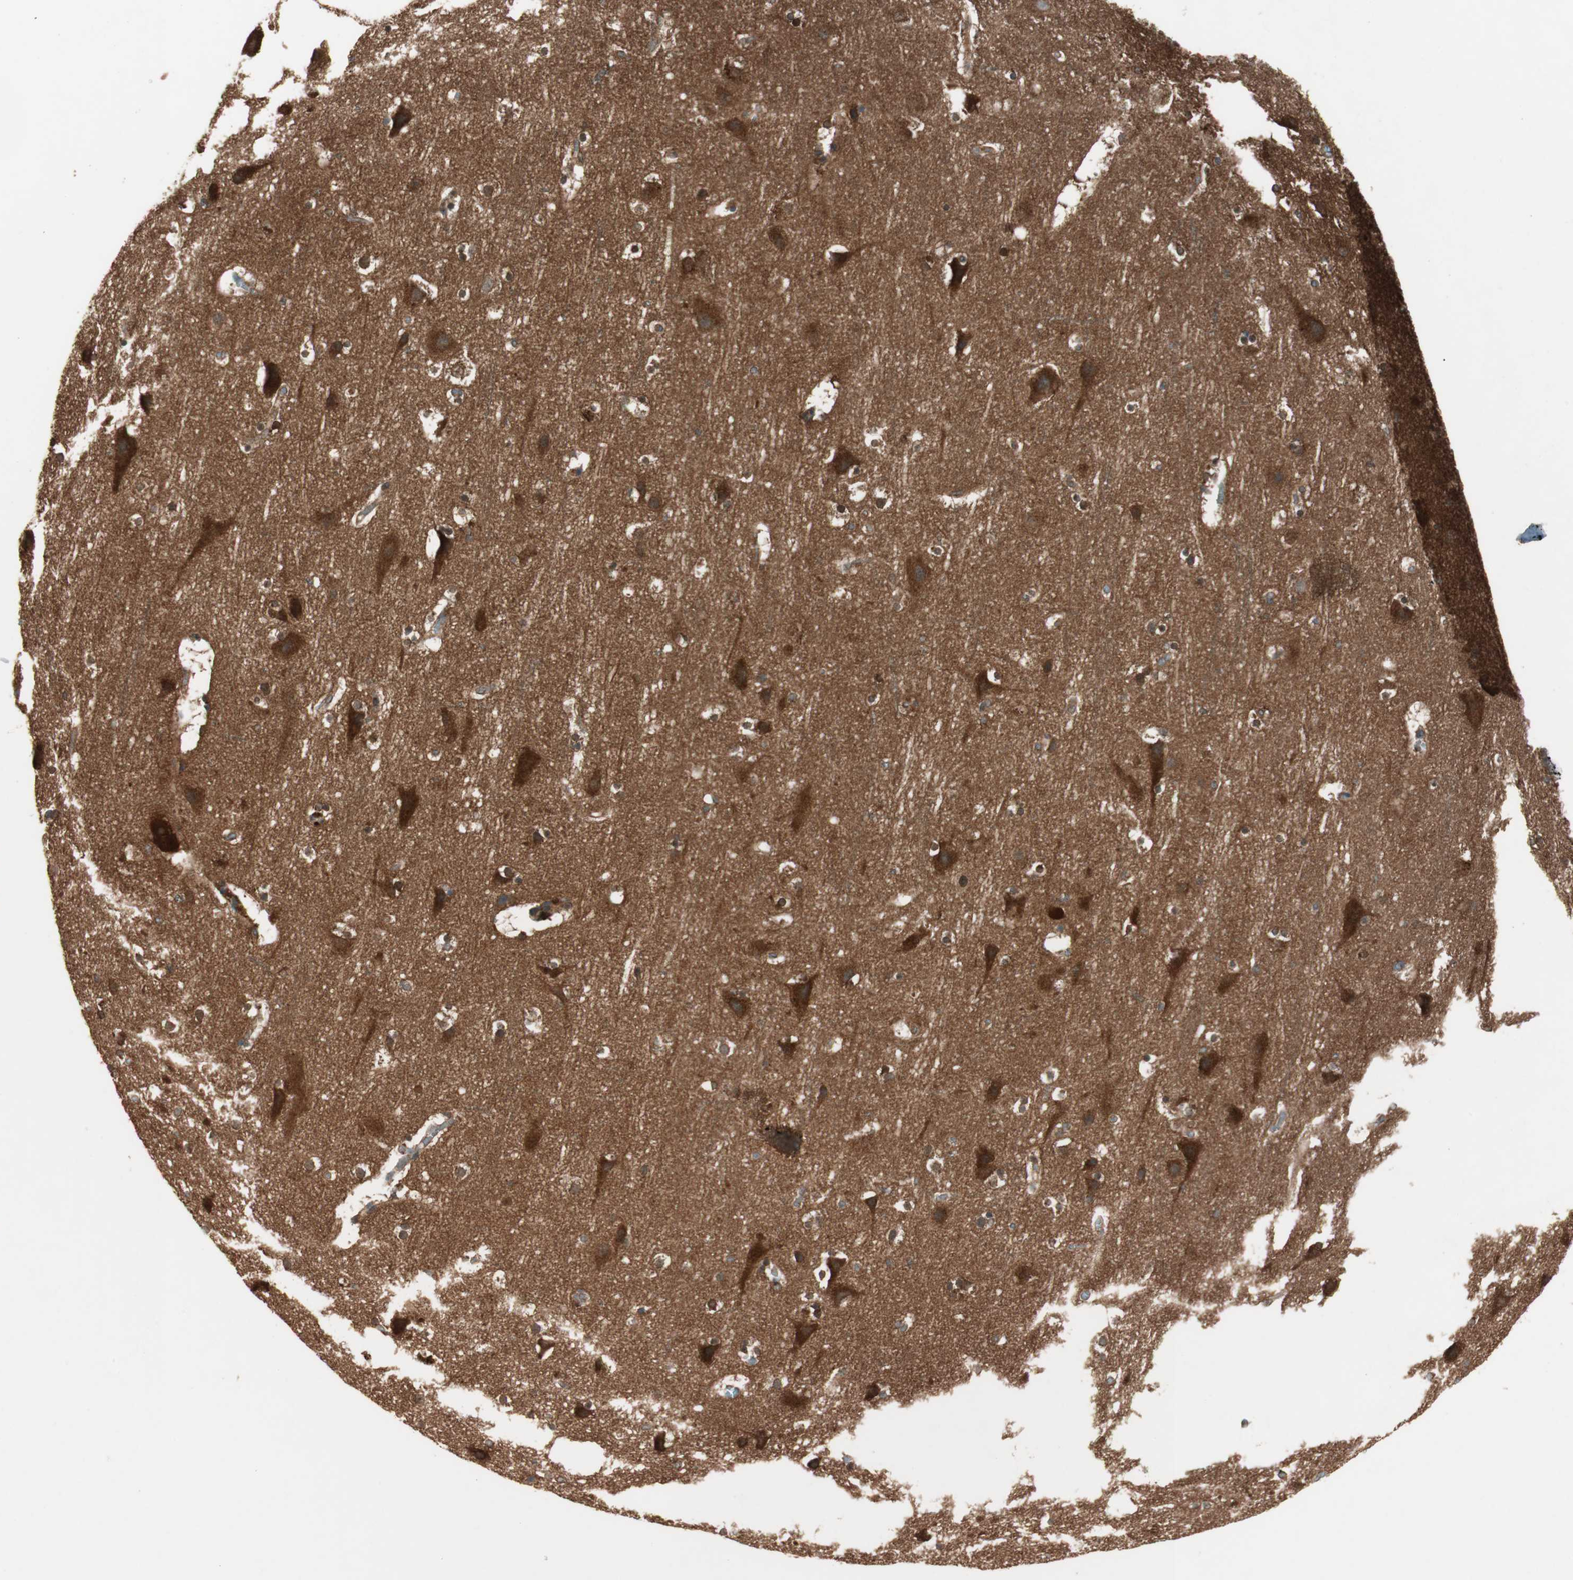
{"staining": {"intensity": "strong", "quantity": ">75%", "location": "cytoplasmic/membranous"}, "tissue": "cerebral cortex", "cell_type": "Endothelial cells", "image_type": "normal", "snomed": [{"axis": "morphology", "description": "Normal tissue, NOS"}, {"axis": "topography", "description": "Cerebral cortex"}], "caption": "The image displays a brown stain indicating the presence of a protein in the cytoplasmic/membranous of endothelial cells in cerebral cortex. The staining was performed using DAB (3,3'-diaminobenzidine), with brown indicating positive protein expression. Nuclei are stained blue with hematoxylin.", "gene": "RAB5A", "patient": {"sex": "male", "age": 45}}